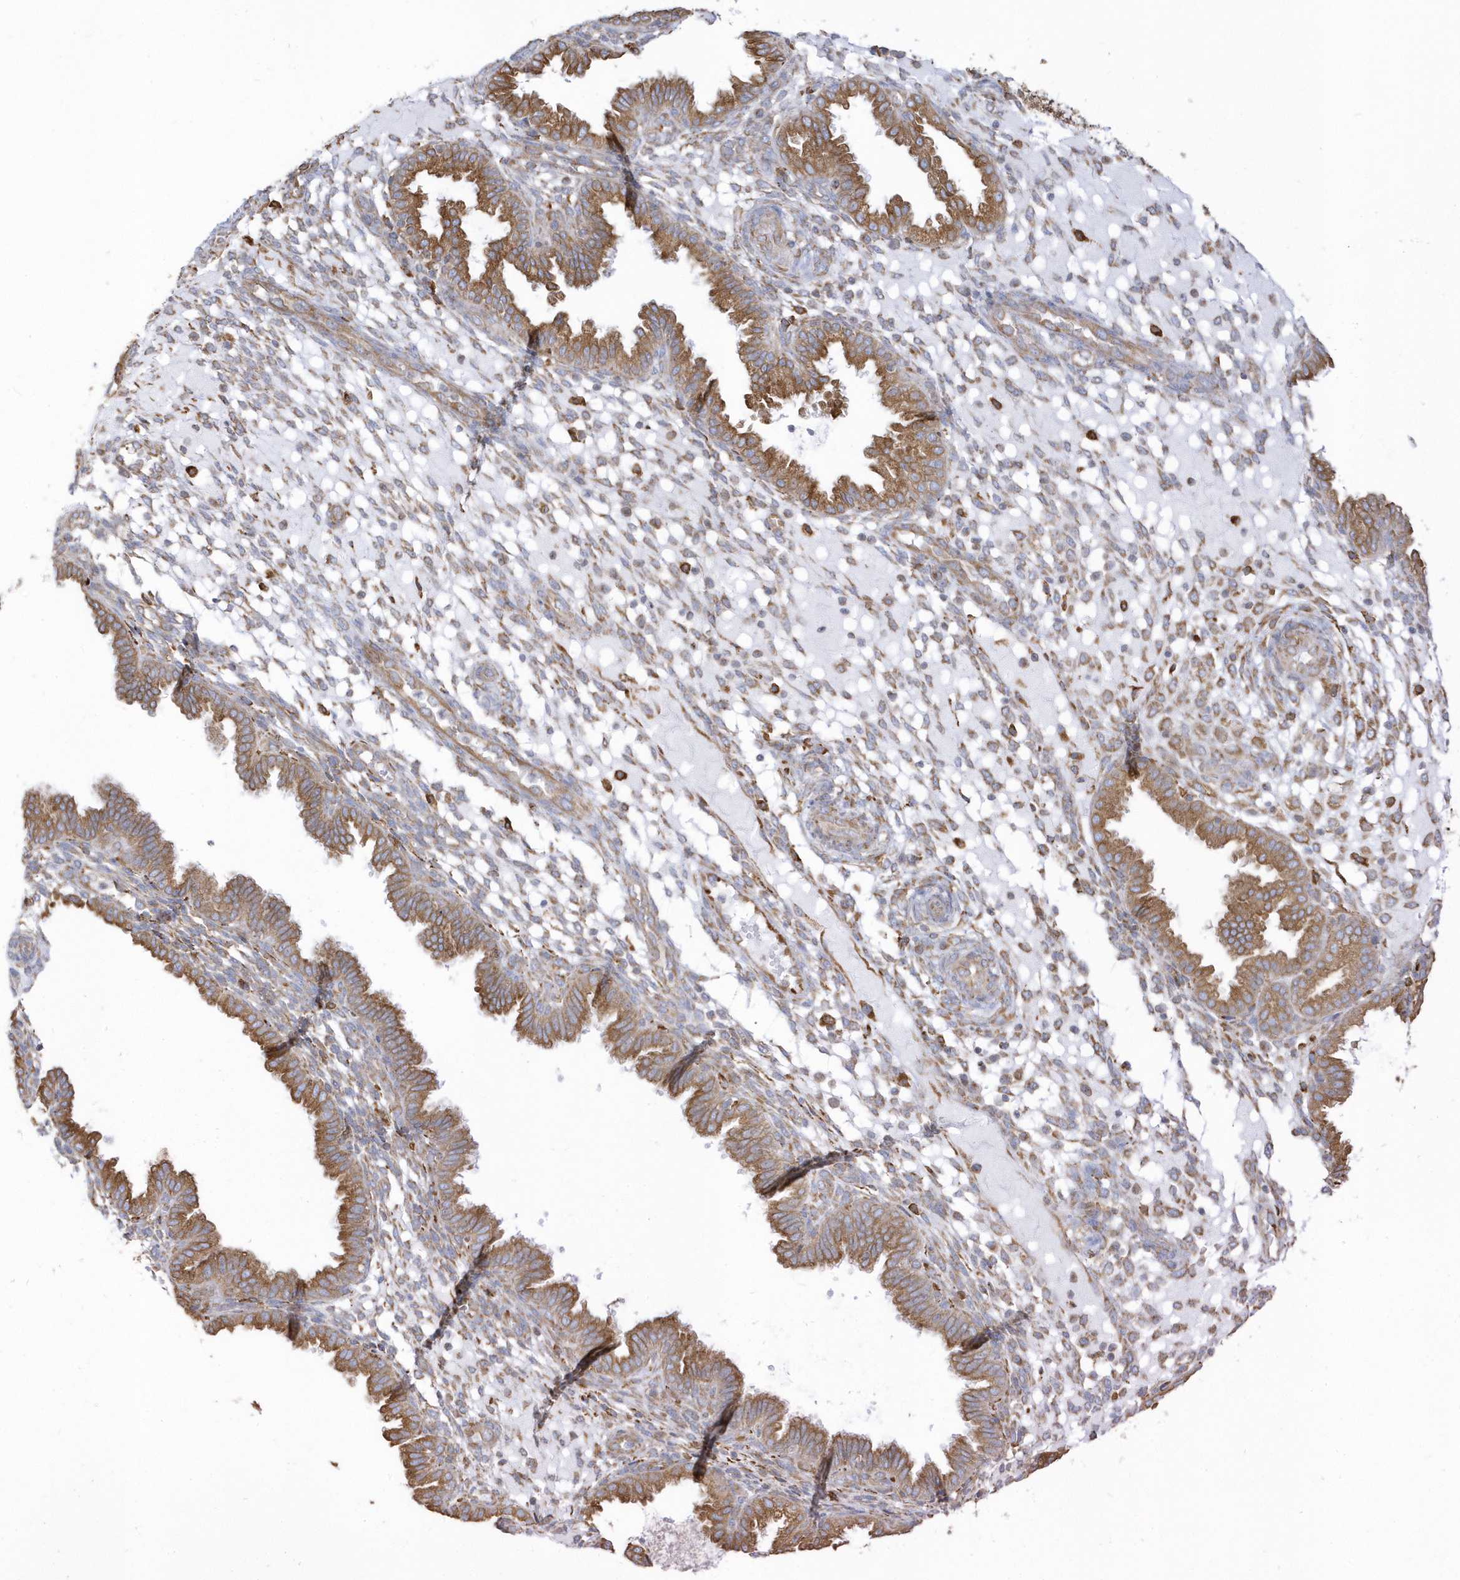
{"staining": {"intensity": "moderate", "quantity": ">75%", "location": "cytoplasmic/membranous"}, "tissue": "endometrium", "cell_type": "Cells in endometrial stroma", "image_type": "normal", "snomed": [{"axis": "morphology", "description": "Normal tissue, NOS"}, {"axis": "topography", "description": "Endometrium"}], "caption": "IHC of benign endometrium reveals medium levels of moderate cytoplasmic/membranous staining in about >75% of cells in endometrial stroma.", "gene": "PDIA6", "patient": {"sex": "female", "age": 33}}